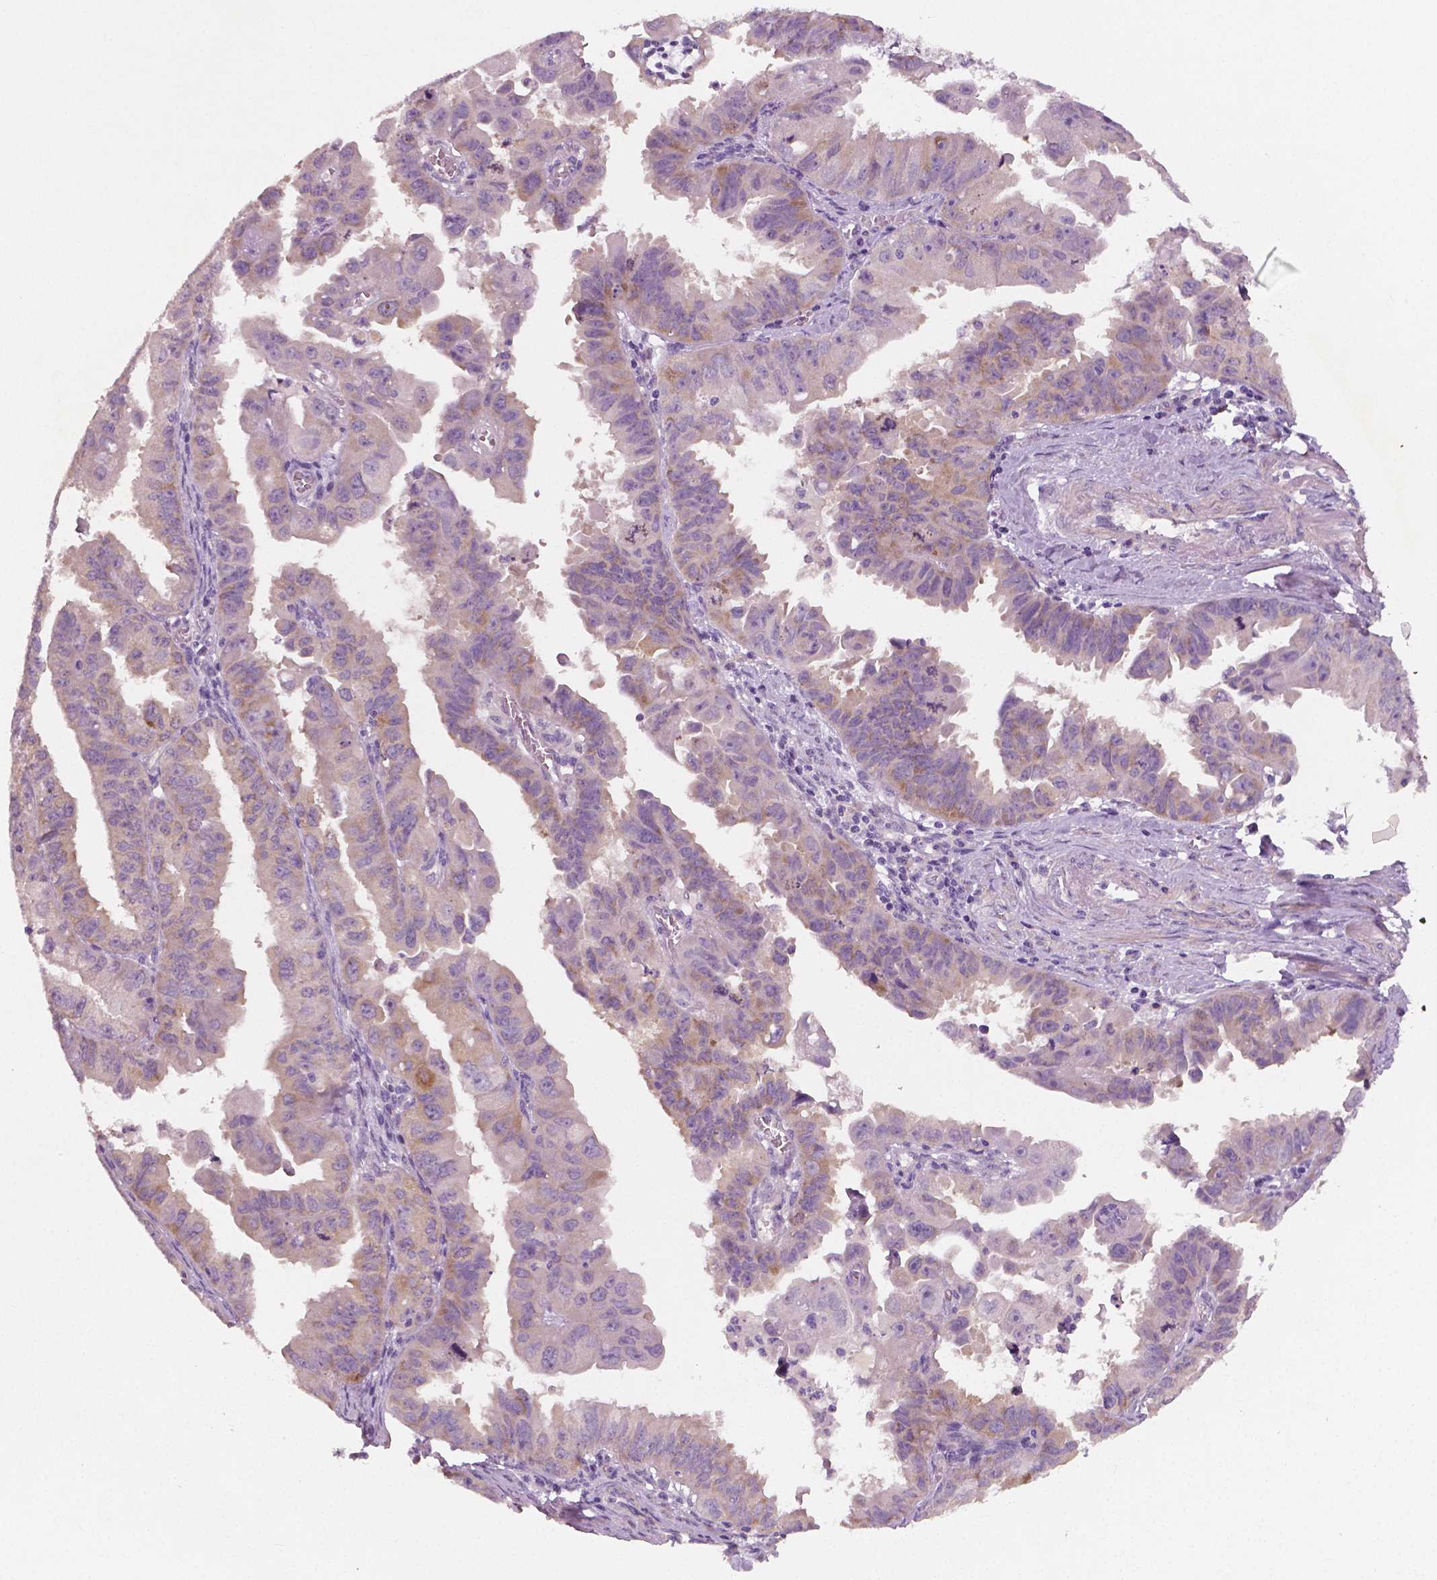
{"staining": {"intensity": "moderate", "quantity": "25%-75%", "location": "cytoplasmic/membranous"}, "tissue": "ovarian cancer", "cell_type": "Tumor cells", "image_type": "cancer", "snomed": [{"axis": "morphology", "description": "Carcinoma, endometroid"}, {"axis": "topography", "description": "Ovary"}], "caption": "Immunohistochemical staining of ovarian cancer displays moderate cytoplasmic/membranous protein expression in about 25%-75% of tumor cells.", "gene": "LSM14B", "patient": {"sex": "female", "age": 85}}